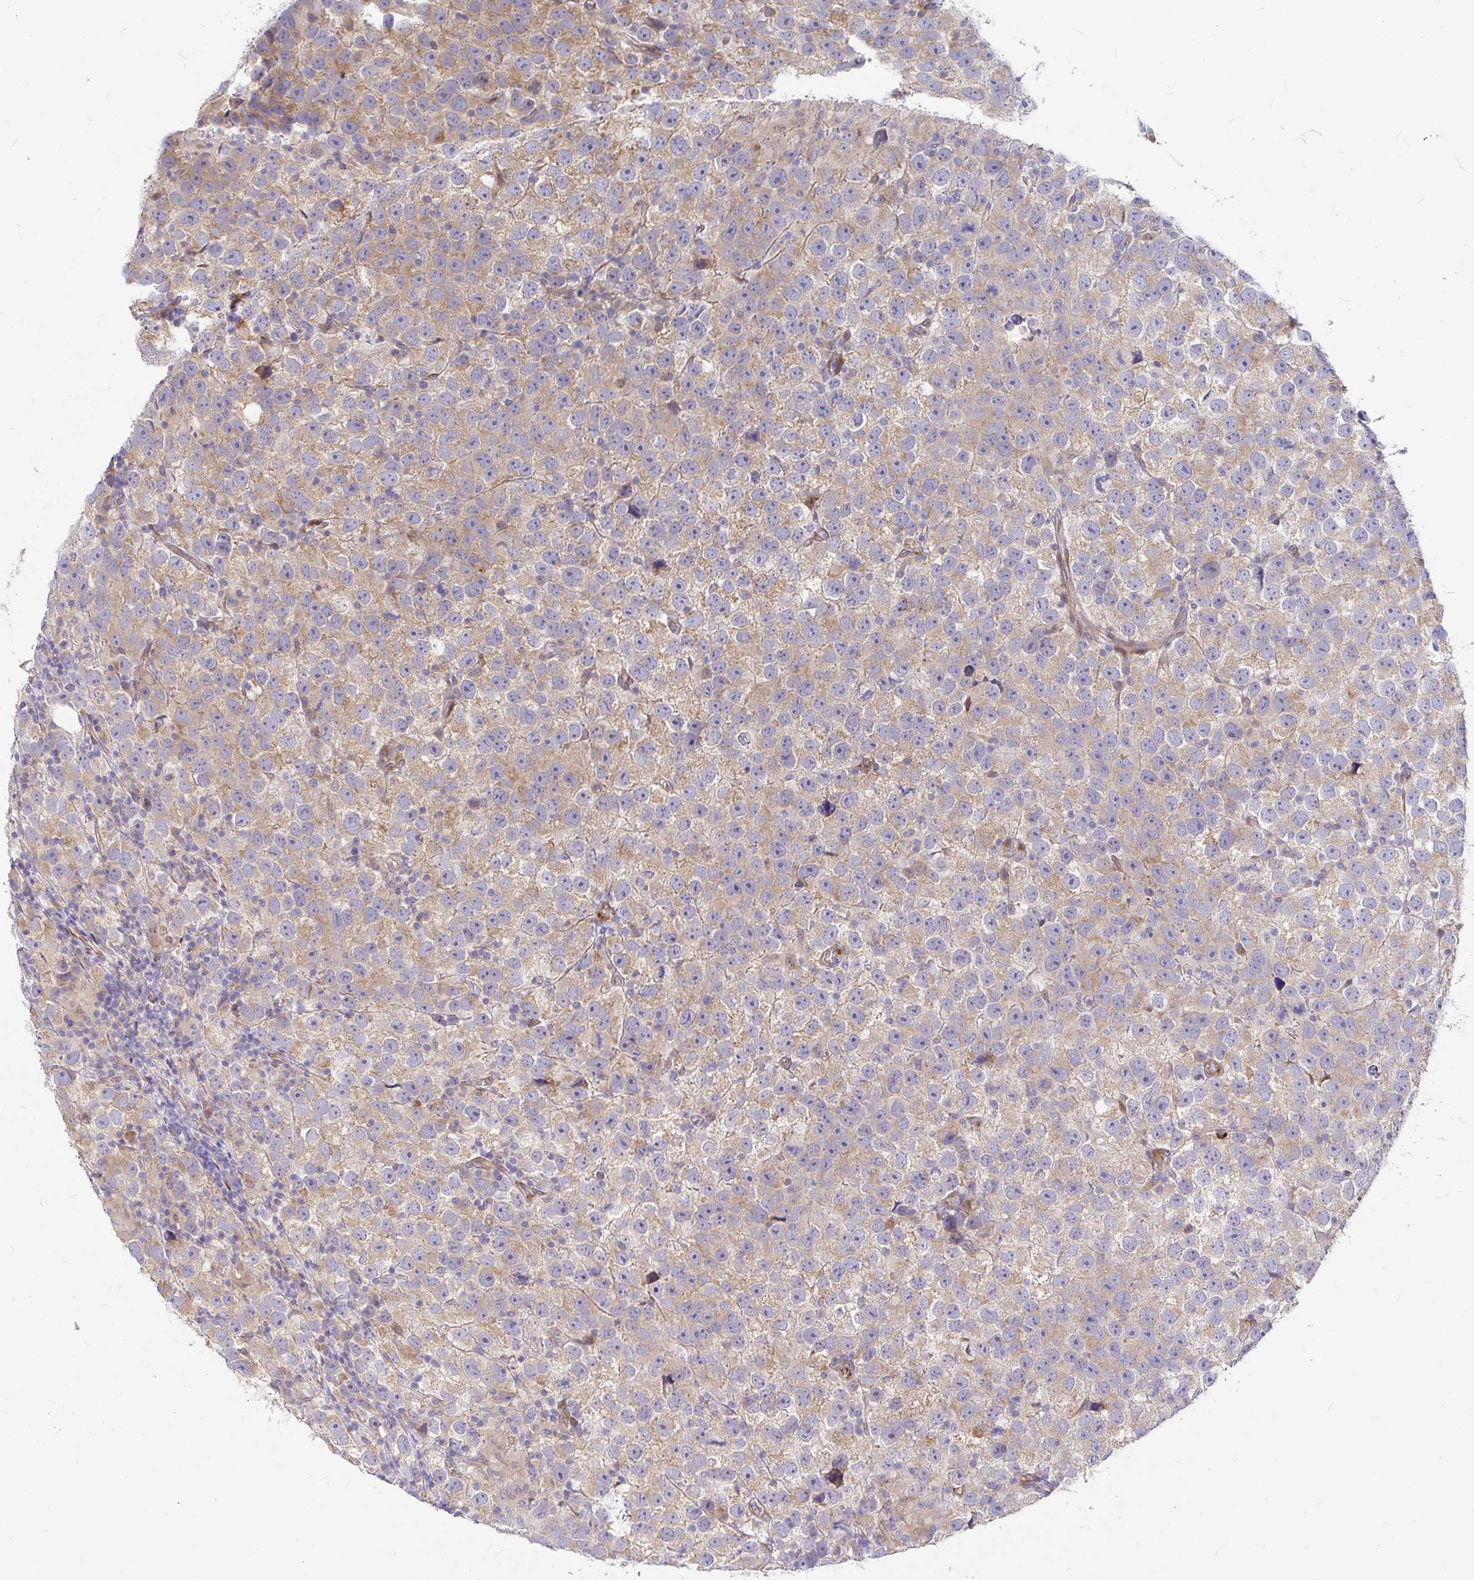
{"staining": {"intensity": "weak", "quantity": ">75%", "location": "cytoplasmic/membranous"}, "tissue": "testis cancer", "cell_type": "Tumor cells", "image_type": "cancer", "snomed": [{"axis": "morphology", "description": "Seminoma, NOS"}, {"axis": "topography", "description": "Testis"}], "caption": "A high-resolution histopathology image shows immunohistochemistry staining of testis seminoma, which shows weak cytoplasmic/membranous positivity in about >75% of tumor cells.", "gene": "GABBR2", "patient": {"sex": "male", "age": 26}}